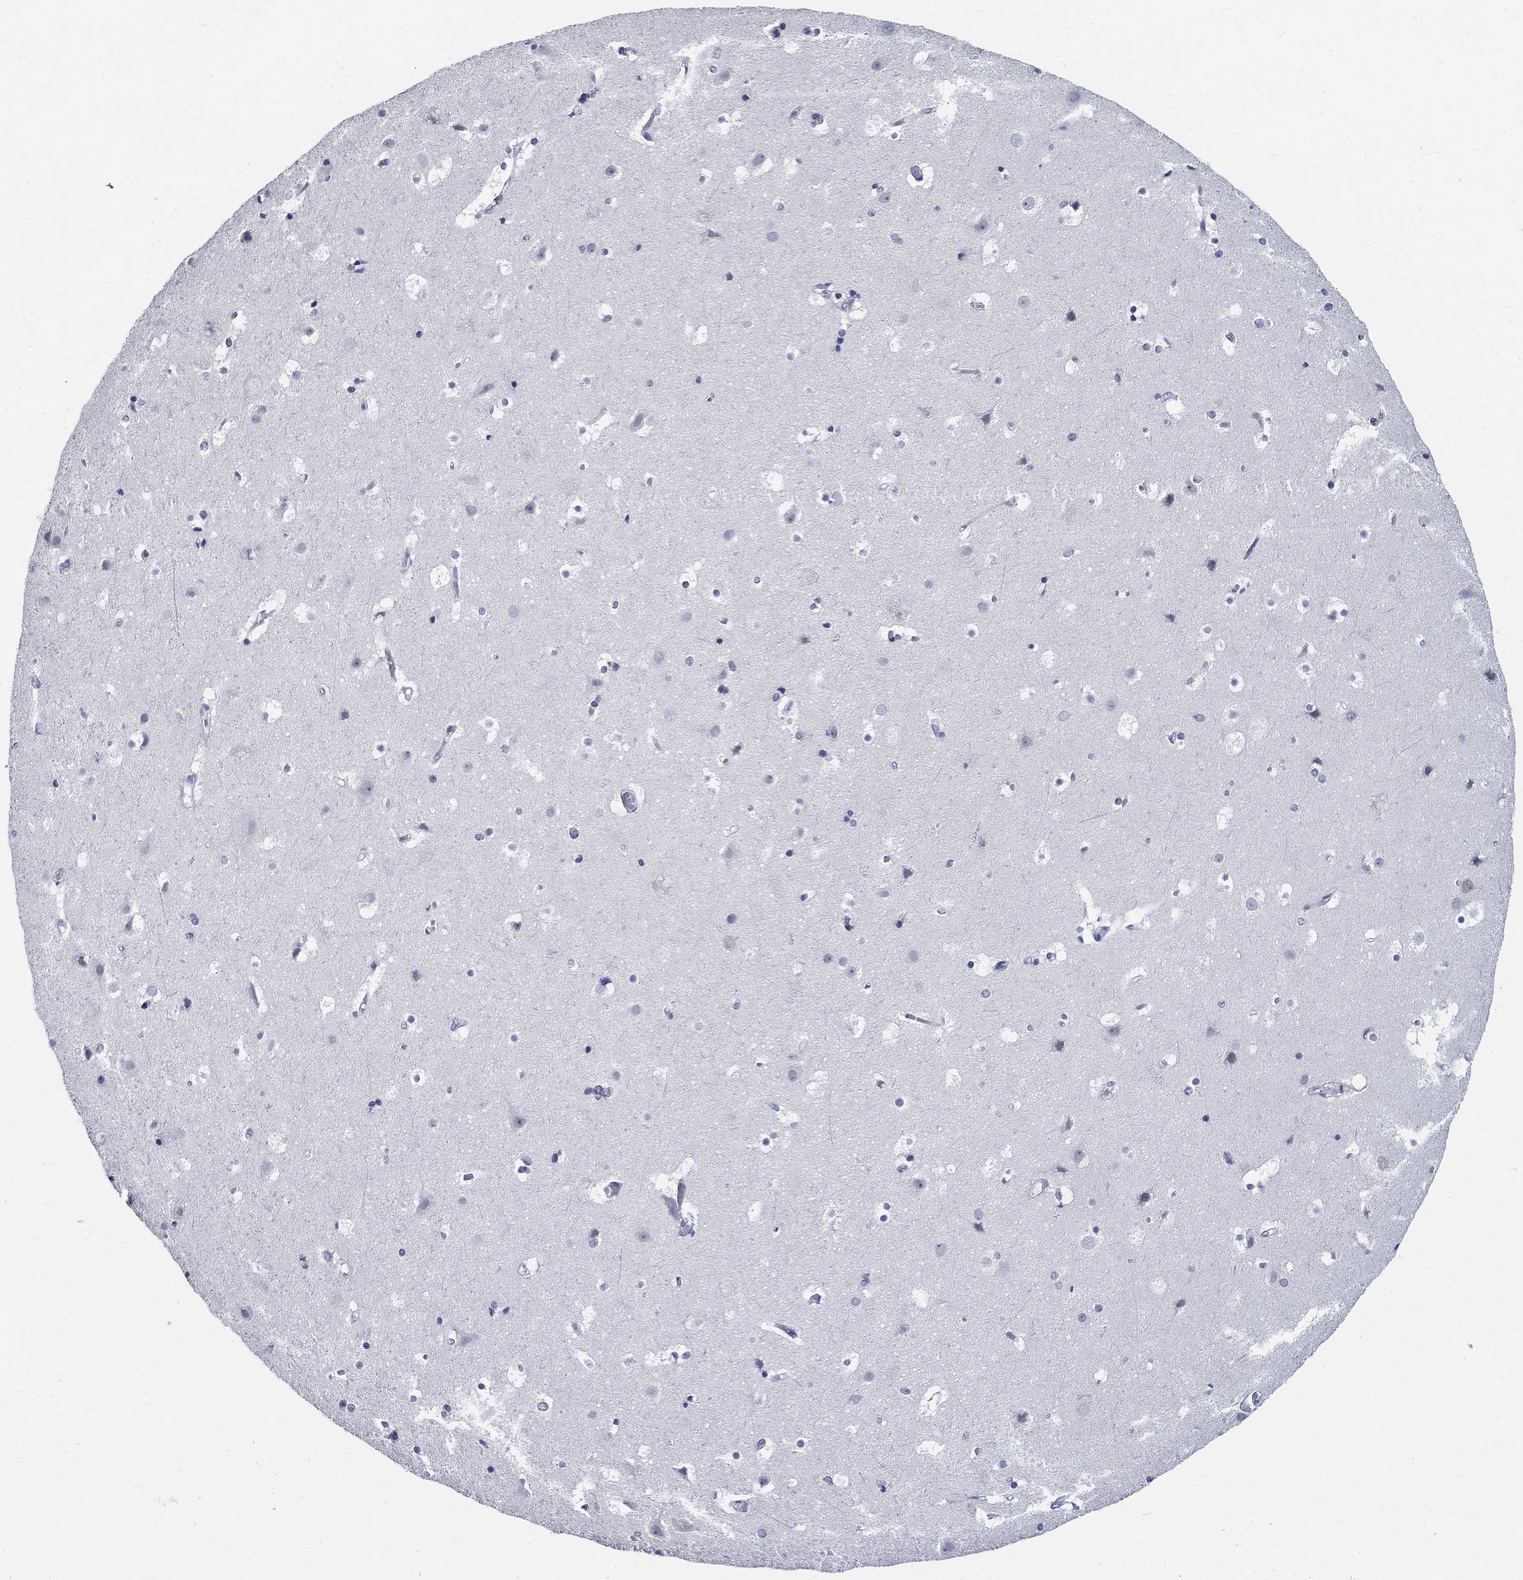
{"staining": {"intensity": "negative", "quantity": "none", "location": "none"}, "tissue": "cerebral cortex", "cell_type": "Endothelial cells", "image_type": "normal", "snomed": [{"axis": "morphology", "description": "Normal tissue, NOS"}, {"axis": "topography", "description": "Cerebral cortex"}], "caption": "Immunohistochemical staining of normal human cerebral cortex exhibits no significant positivity in endothelial cells. (Stains: DAB (3,3'-diaminobenzidine) immunohistochemistry (IHC) with hematoxylin counter stain, Microscopy: brightfield microscopy at high magnification).", "gene": "C4orf19", "patient": {"sex": "female", "age": 52}}